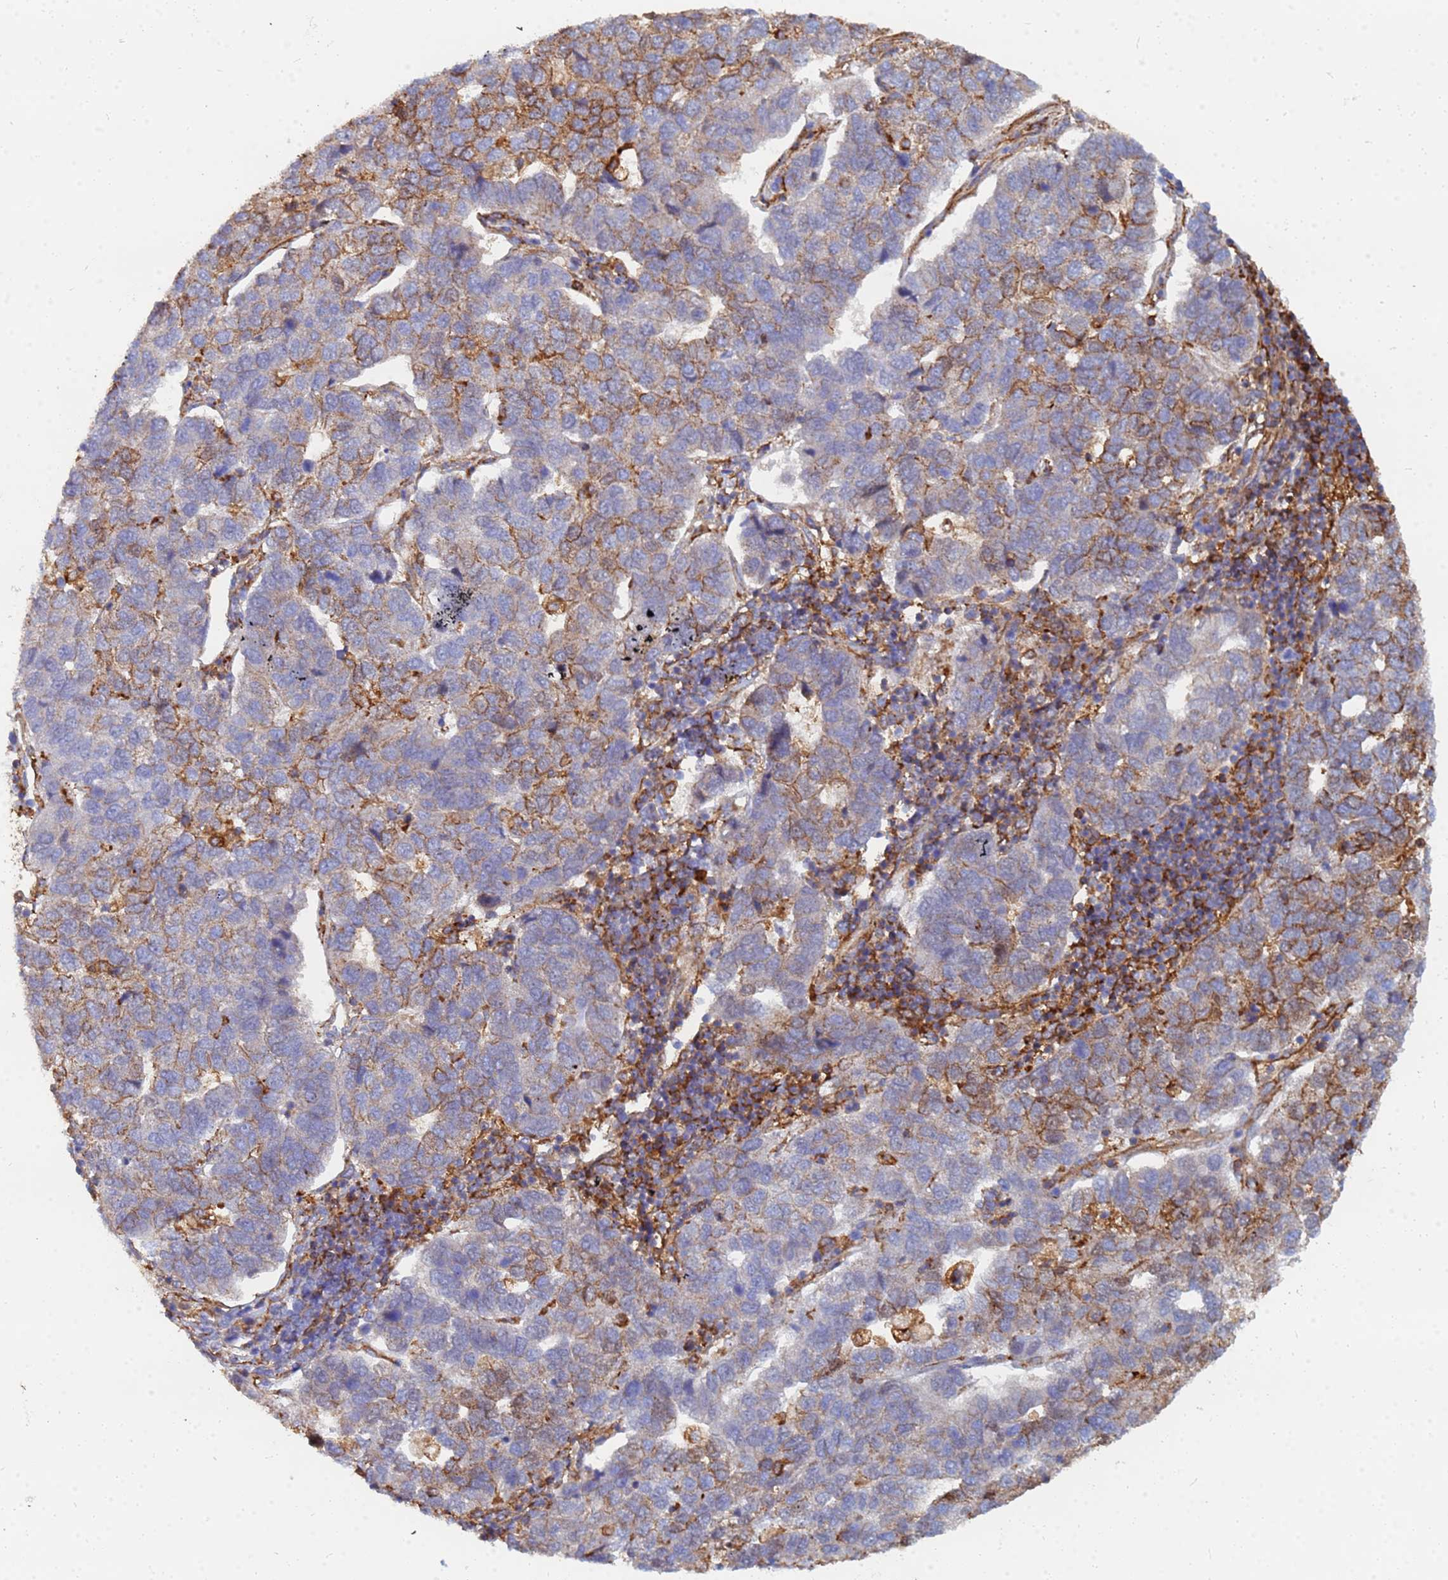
{"staining": {"intensity": "moderate", "quantity": "25%-75%", "location": "cytoplasmic/membranous"}, "tissue": "pancreatic cancer", "cell_type": "Tumor cells", "image_type": "cancer", "snomed": [{"axis": "morphology", "description": "Adenocarcinoma, NOS"}, {"axis": "topography", "description": "Pancreas"}], "caption": "Pancreatic cancer (adenocarcinoma) stained with a protein marker shows moderate staining in tumor cells.", "gene": "GPR42", "patient": {"sex": "female", "age": 61}}